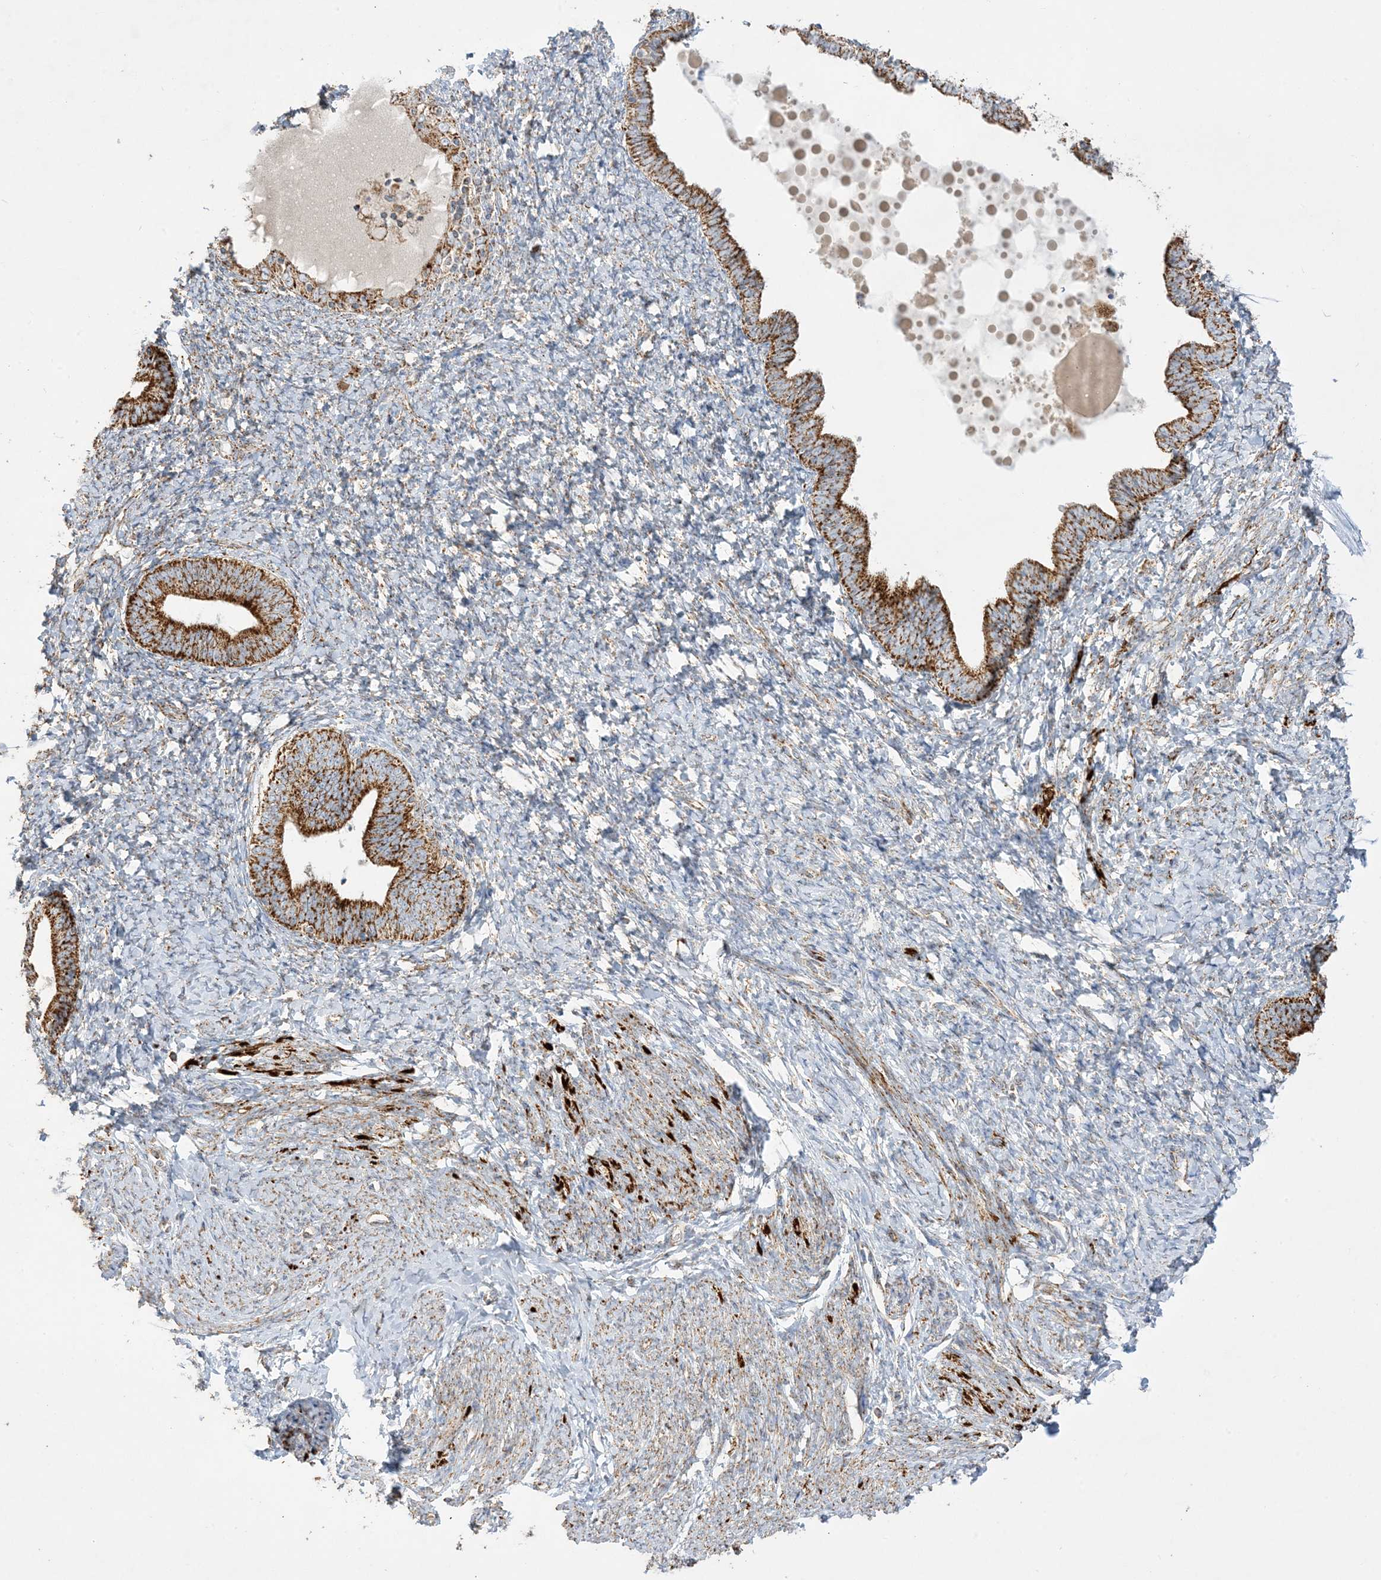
{"staining": {"intensity": "moderate", "quantity": "25%-75%", "location": "cytoplasmic/membranous"}, "tissue": "endometrium", "cell_type": "Cells in endometrial stroma", "image_type": "normal", "snomed": [{"axis": "morphology", "description": "Normal tissue, NOS"}, {"axis": "topography", "description": "Endometrium"}], "caption": "The micrograph exhibits staining of normal endometrium, revealing moderate cytoplasmic/membranous protein positivity (brown color) within cells in endometrial stroma.", "gene": "NDUFAF3", "patient": {"sex": "female", "age": 72}}